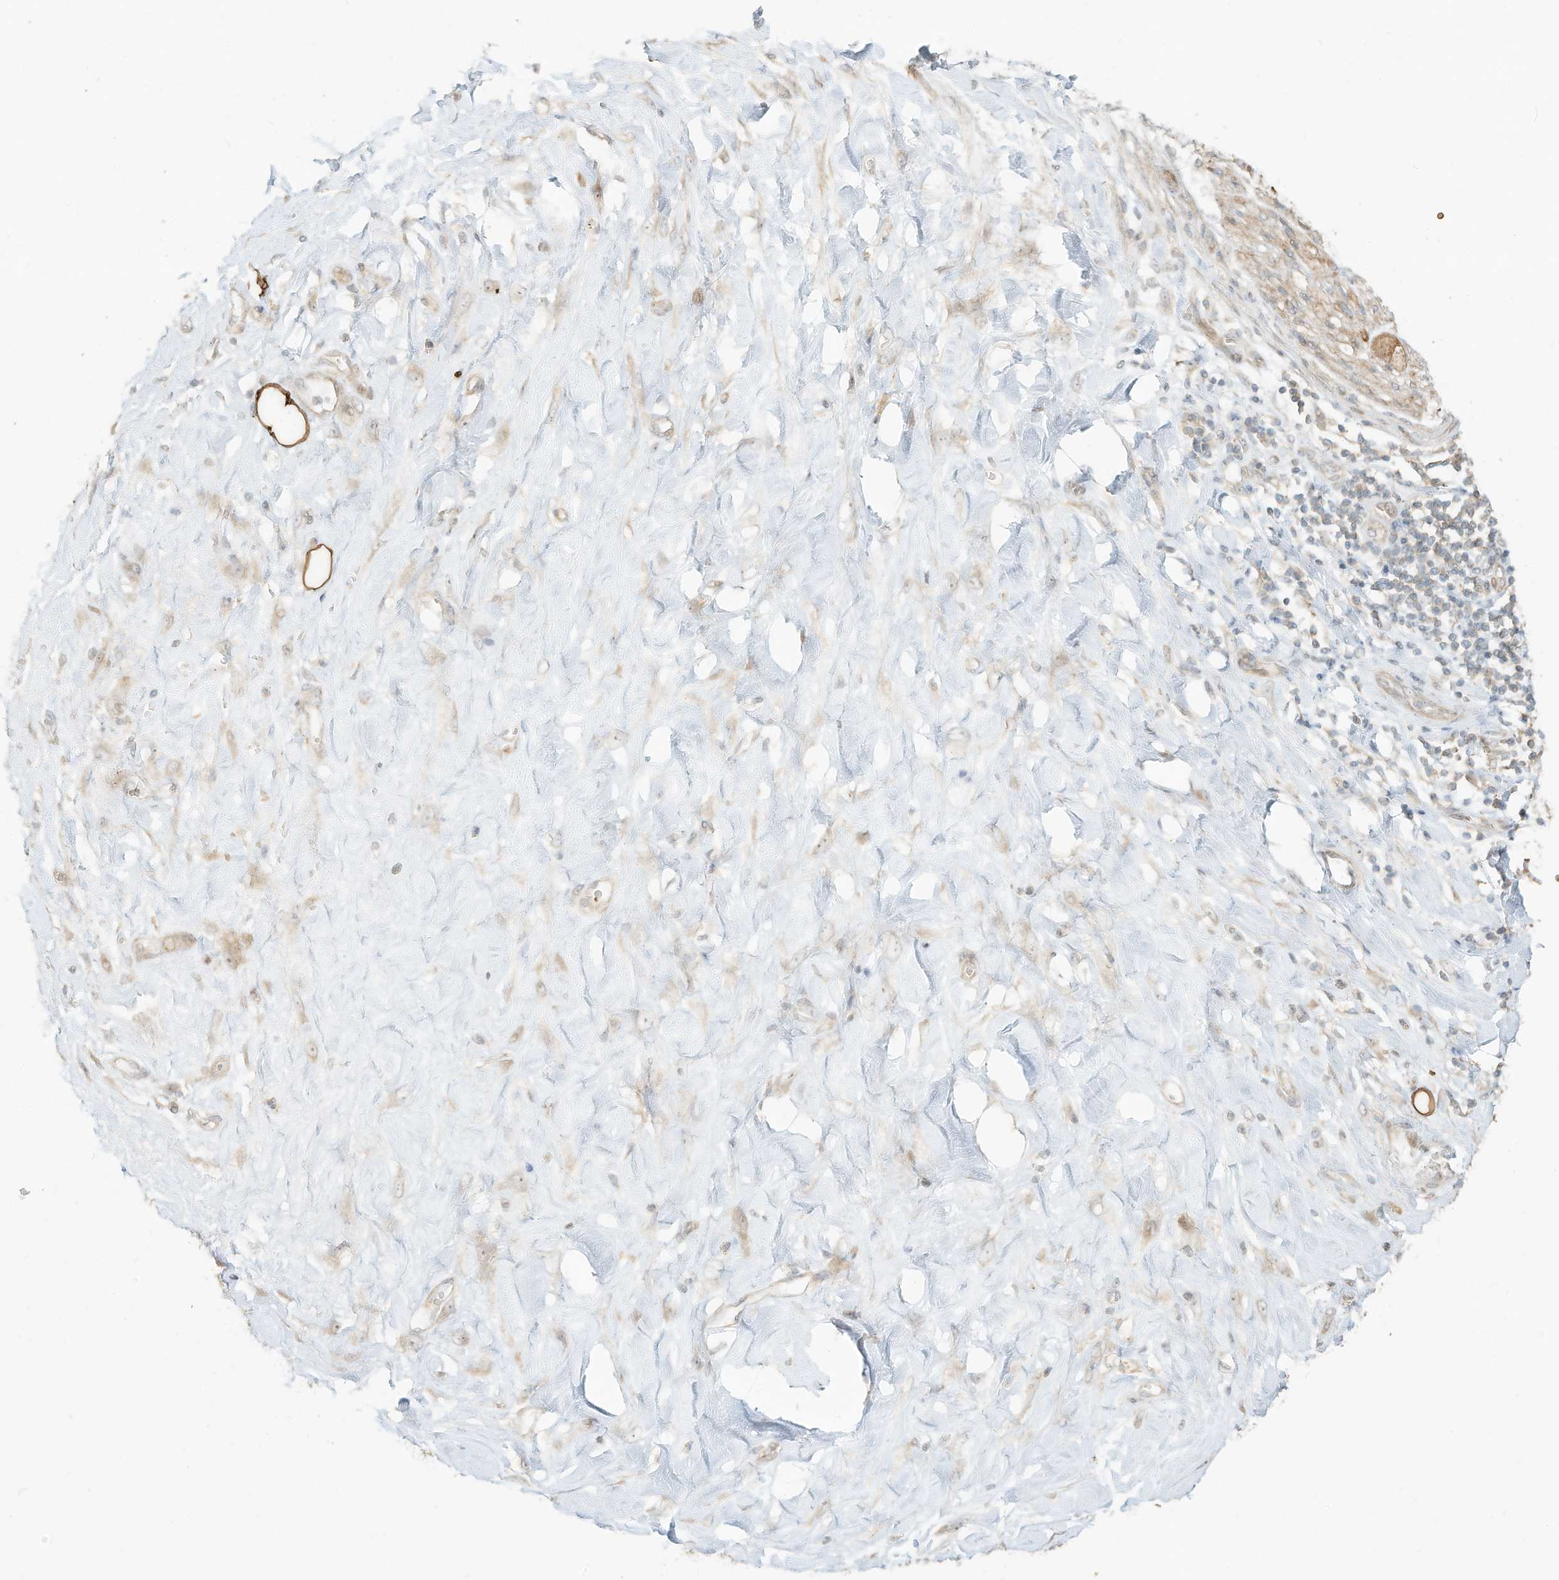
{"staining": {"intensity": "strong", "quantity": ">75%", "location": "cytoplasmic/membranous"}, "tissue": "adipose tissue", "cell_type": "Adipocytes", "image_type": "normal", "snomed": [{"axis": "morphology", "description": "Normal tissue, NOS"}, {"axis": "morphology", "description": "Adenocarcinoma, NOS"}, {"axis": "topography", "description": "Pancreas"}, {"axis": "topography", "description": "Peripheral nerve tissue"}], "caption": "Immunohistochemical staining of normal human adipose tissue reveals high levels of strong cytoplasmic/membranous positivity in approximately >75% of adipocytes.", "gene": "OFD1", "patient": {"sex": "male", "age": 59}}